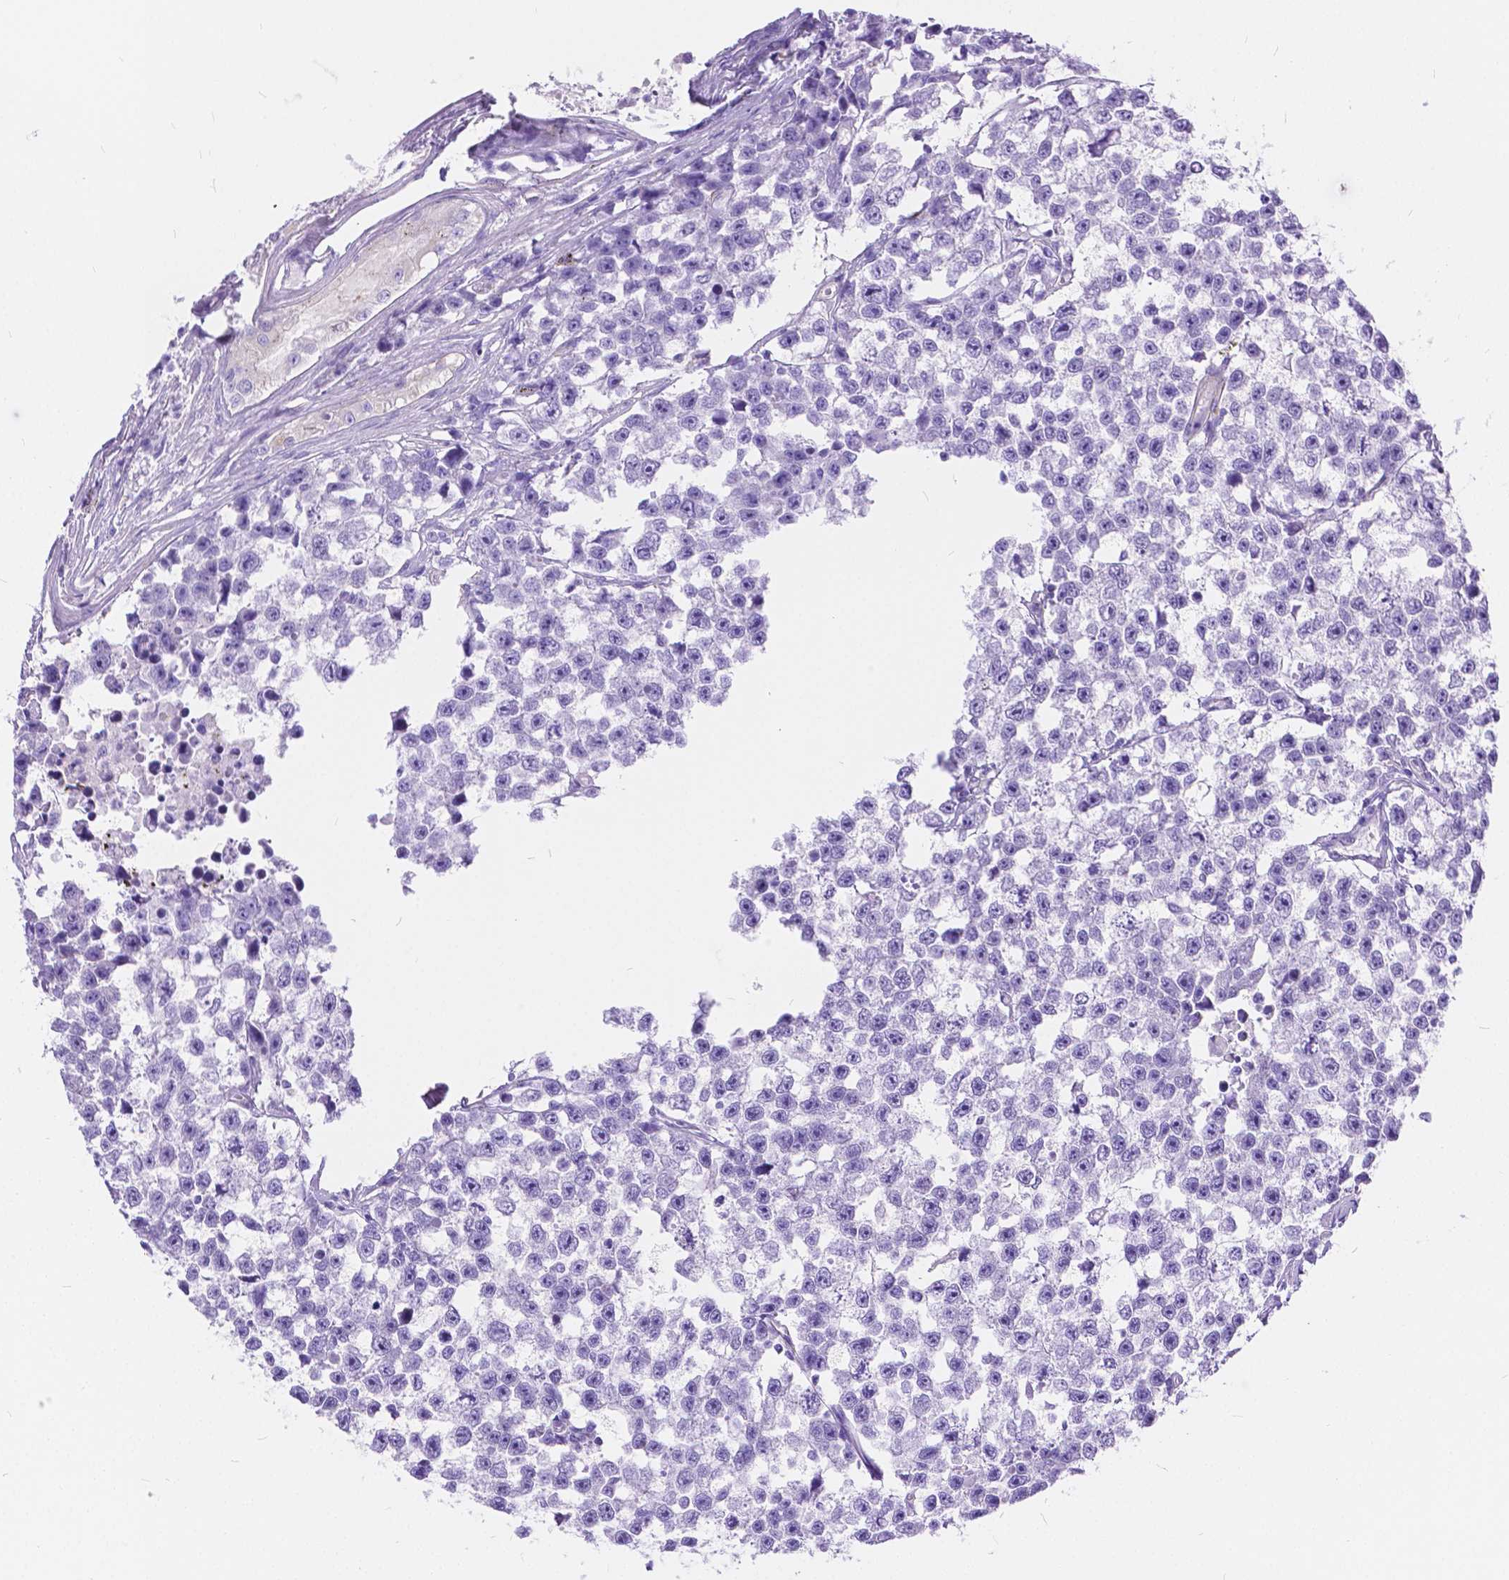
{"staining": {"intensity": "negative", "quantity": "none", "location": "none"}, "tissue": "testis cancer", "cell_type": "Tumor cells", "image_type": "cancer", "snomed": [{"axis": "morphology", "description": "Seminoma, NOS"}, {"axis": "topography", "description": "Testis"}], "caption": "IHC of seminoma (testis) exhibits no positivity in tumor cells.", "gene": "CHRM1", "patient": {"sex": "male", "age": 26}}